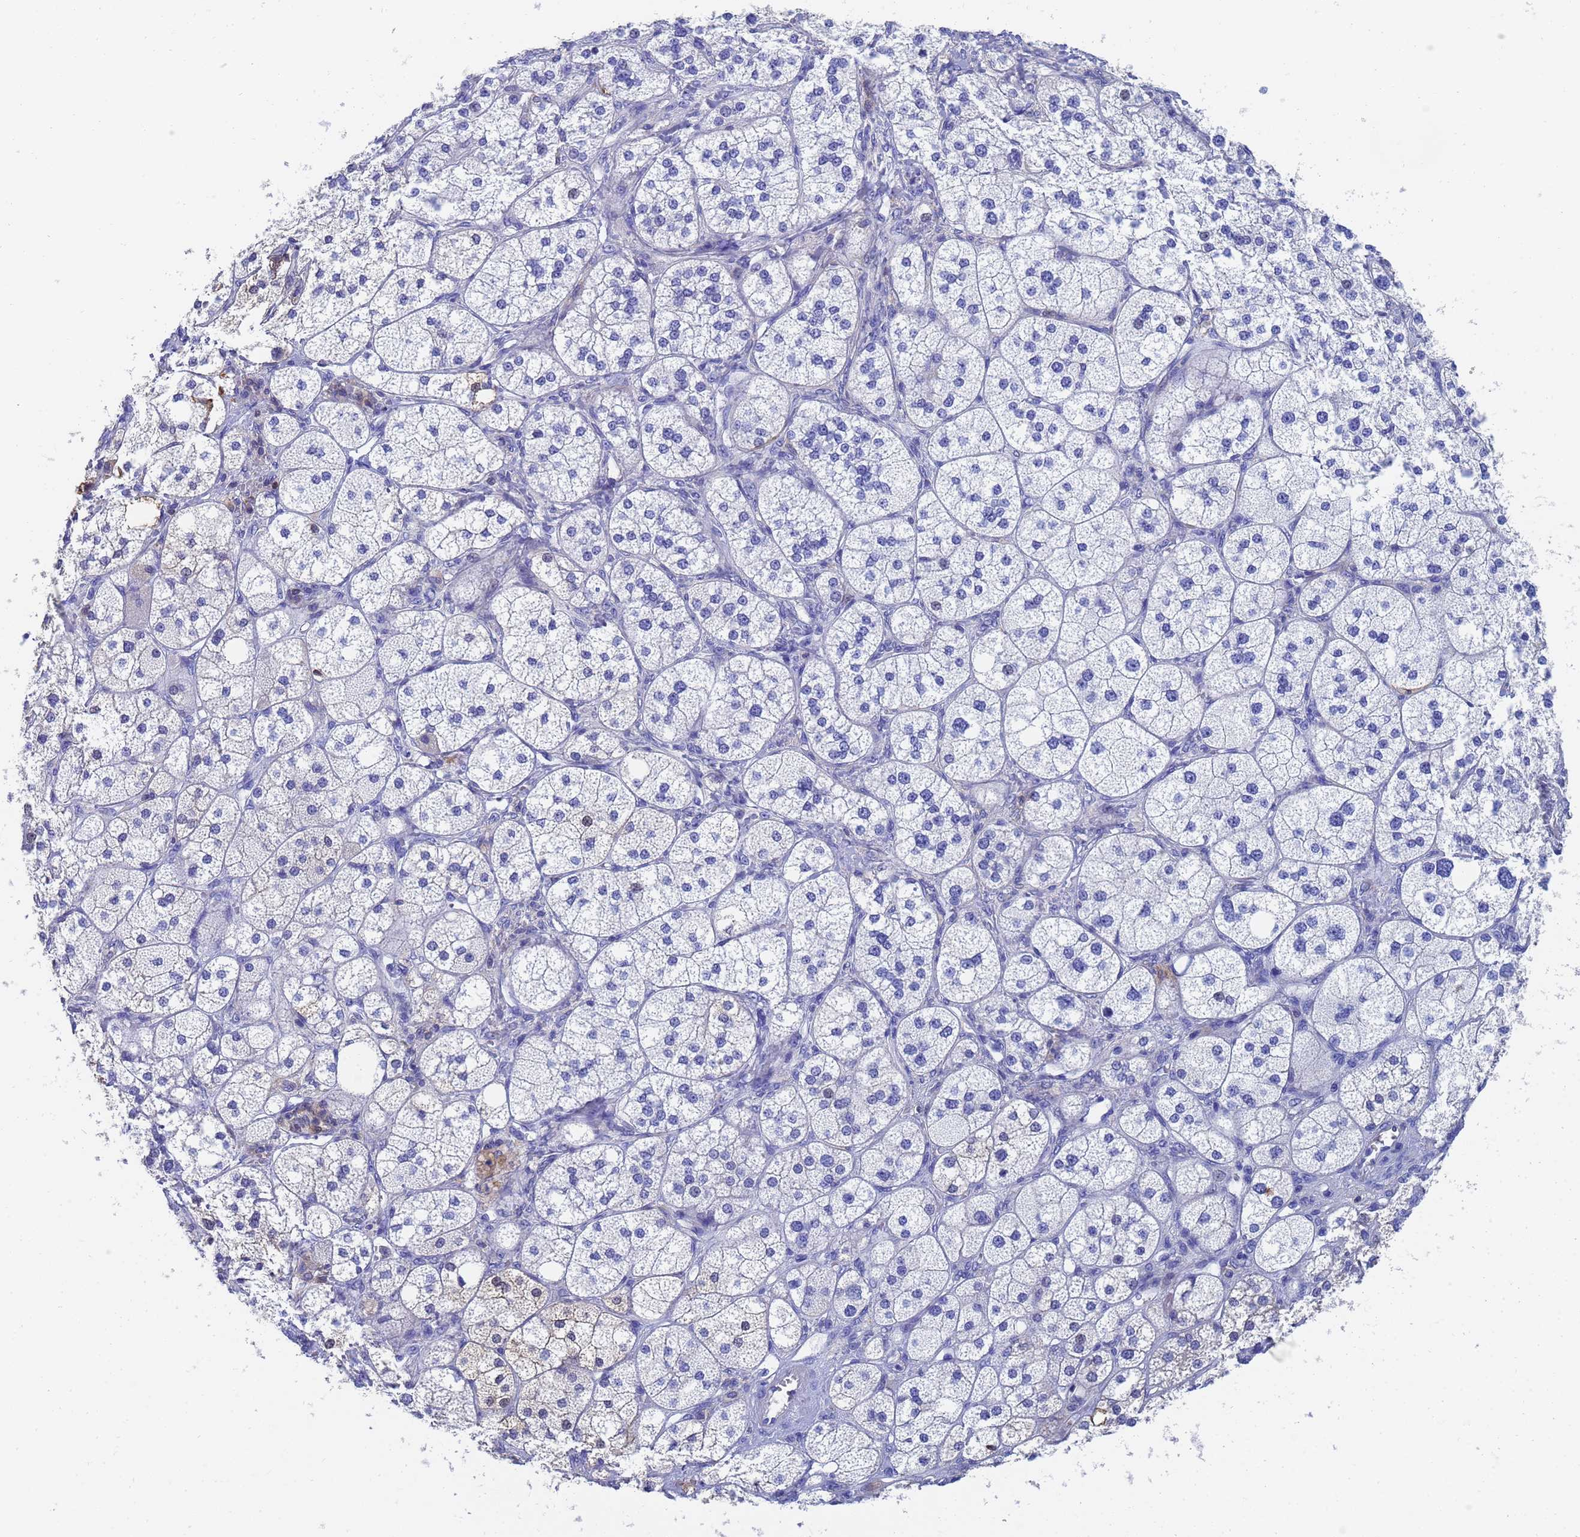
{"staining": {"intensity": "moderate", "quantity": "<25%", "location": "cytoplasmic/membranous"}, "tissue": "adrenal gland", "cell_type": "Glandular cells", "image_type": "normal", "snomed": [{"axis": "morphology", "description": "Normal tissue, NOS"}, {"axis": "topography", "description": "Adrenal gland"}], "caption": "Immunohistochemistry (IHC) photomicrograph of unremarkable adrenal gland: adrenal gland stained using immunohistochemistry shows low levels of moderate protein expression localized specifically in the cytoplasmic/membranous of glandular cells, appearing as a cytoplasmic/membranous brown color.", "gene": "GCHFR", "patient": {"sex": "male", "age": 61}}